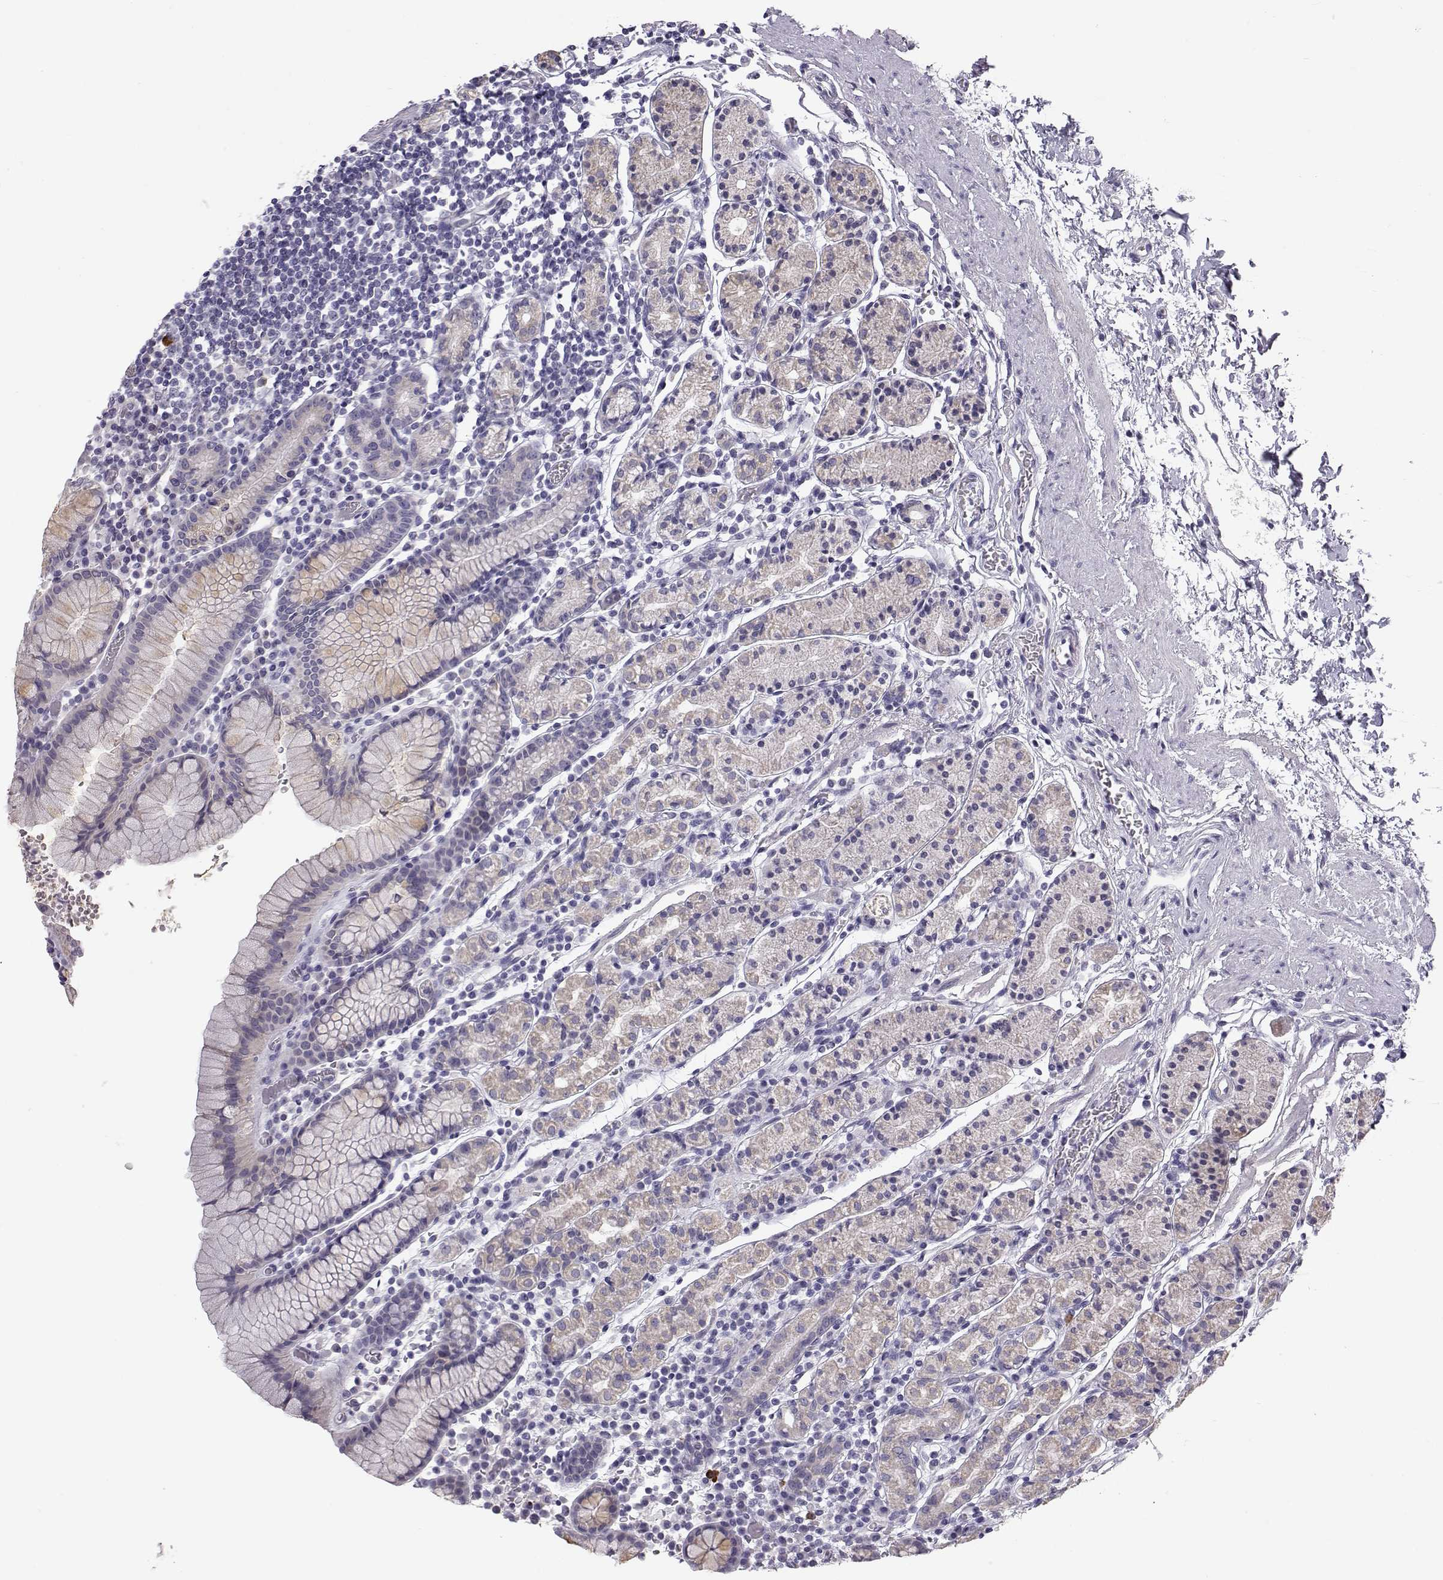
{"staining": {"intensity": "negative", "quantity": "none", "location": "none"}, "tissue": "stomach", "cell_type": "Glandular cells", "image_type": "normal", "snomed": [{"axis": "morphology", "description": "Normal tissue, NOS"}, {"axis": "topography", "description": "Stomach, upper"}, {"axis": "topography", "description": "Stomach"}], "caption": "Immunohistochemistry image of unremarkable stomach stained for a protein (brown), which reveals no positivity in glandular cells. The staining is performed using DAB brown chromogen with nuclei counter-stained in using hematoxylin.", "gene": "KCNMB4", "patient": {"sex": "male", "age": 62}}